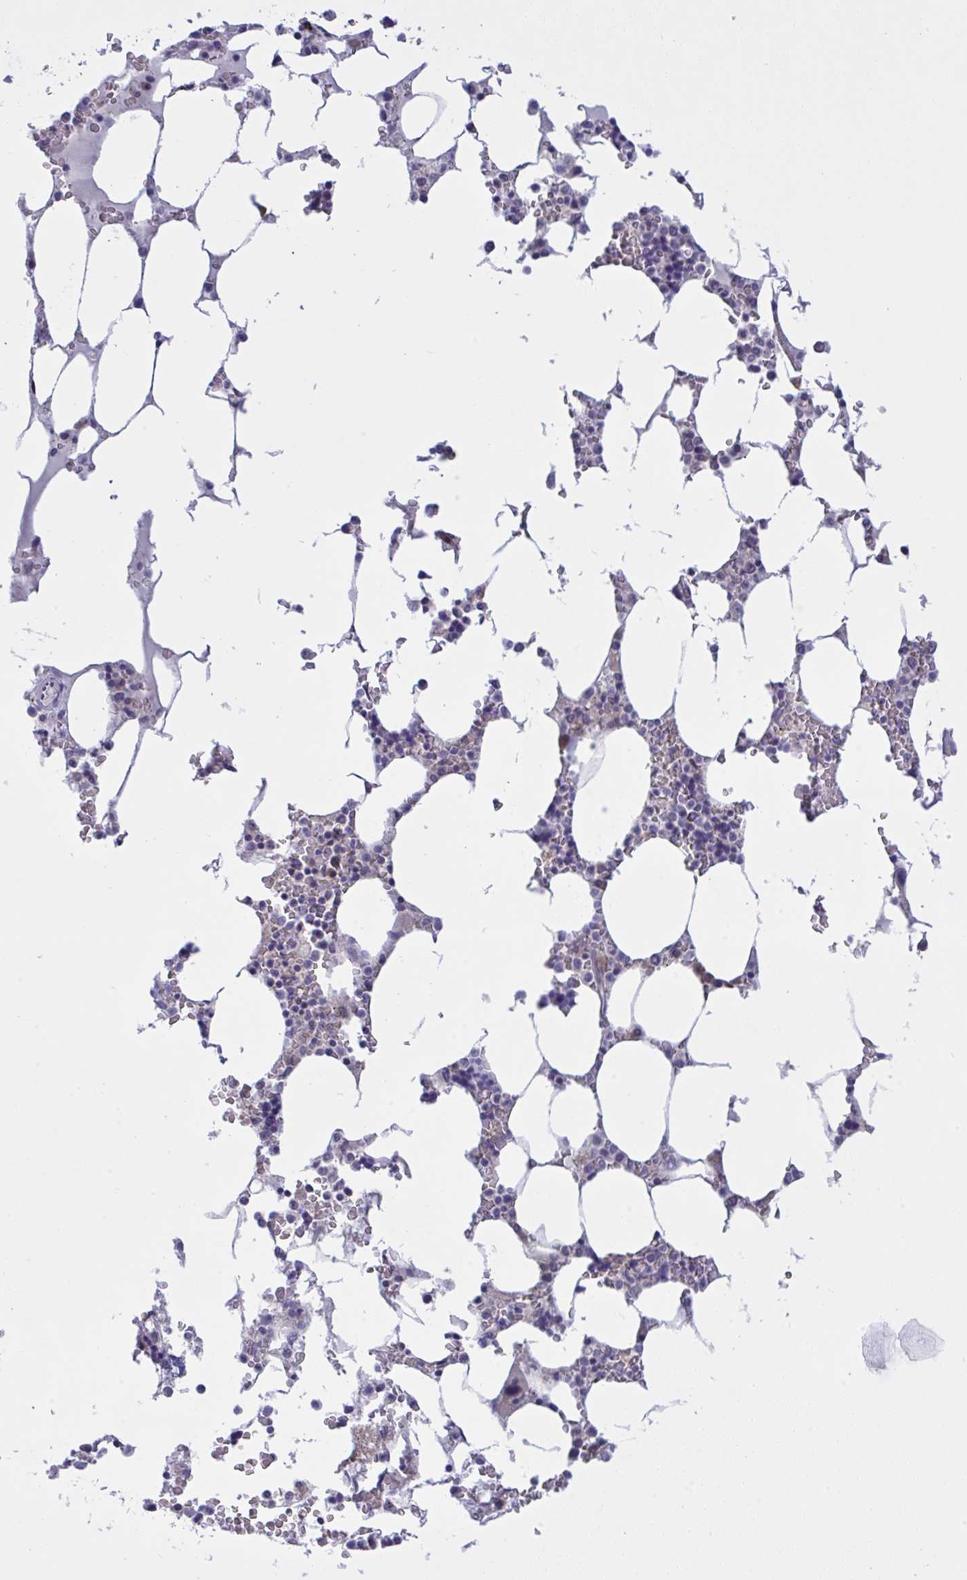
{"staining": {"intensity": "moderate", "quantity": "<25%", "location": "cytoplasmic/membranous"}, "tissue": "bone marrow", "cell_type": "Hematopoietic cells", "image_type": "normal", "snomed": [{"axis": "morphology", "description": "Normal tissue, NOS"}, {"axis": "topography", "description": "Bone marrow"}], "caption": "This is a photomicrograph of IHC staining of unremarkable bone marrow, which shows moderate expression in the cytoplasmic/membranous of hematopoietic cells.", "gene": "TMEM41A", "patient": {"sex": "male", "age": 64}}